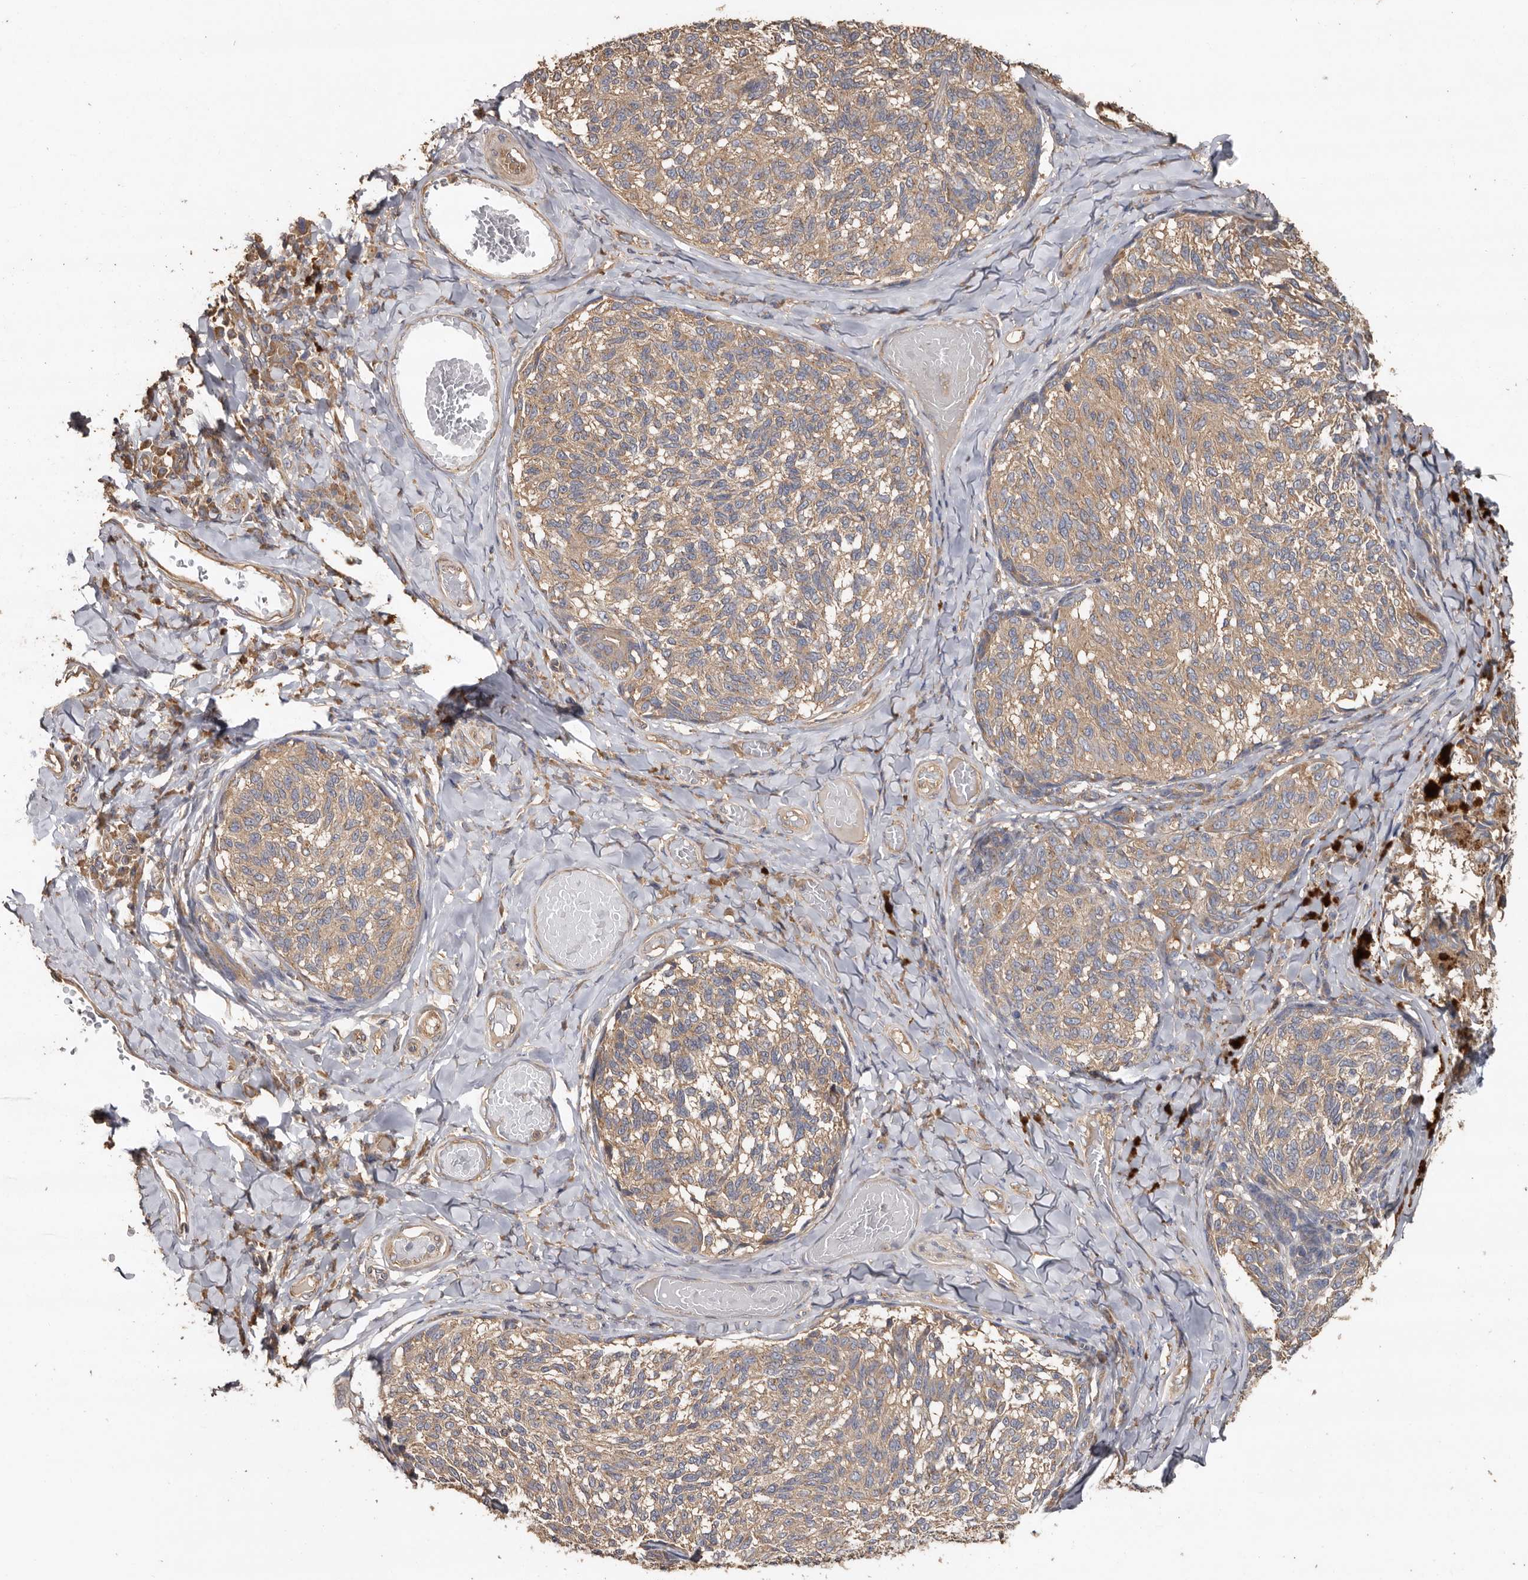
{"staining": {"intensity": "moderate", "quantity": ">75%", "location": "cytoplasmic/membranous"}, "tissue": "melanoma", "cell_type": "Tumor cells", "image_type": "cancer", "snomed": [{"axis": "morphology", "description": "Malignant melanoma, NOS"}, {"axis": "topography", "description": "Skin"}], "caption": "IHC (DAB (3,3'-diaminobenzidine)) staining of malignant melanoma demonstrates moderate cytoplasmic/membranous protein staining in about >75% of tumor cells.", "gene": "FLCN", "patient": {"sex": "female", "age": 73}}